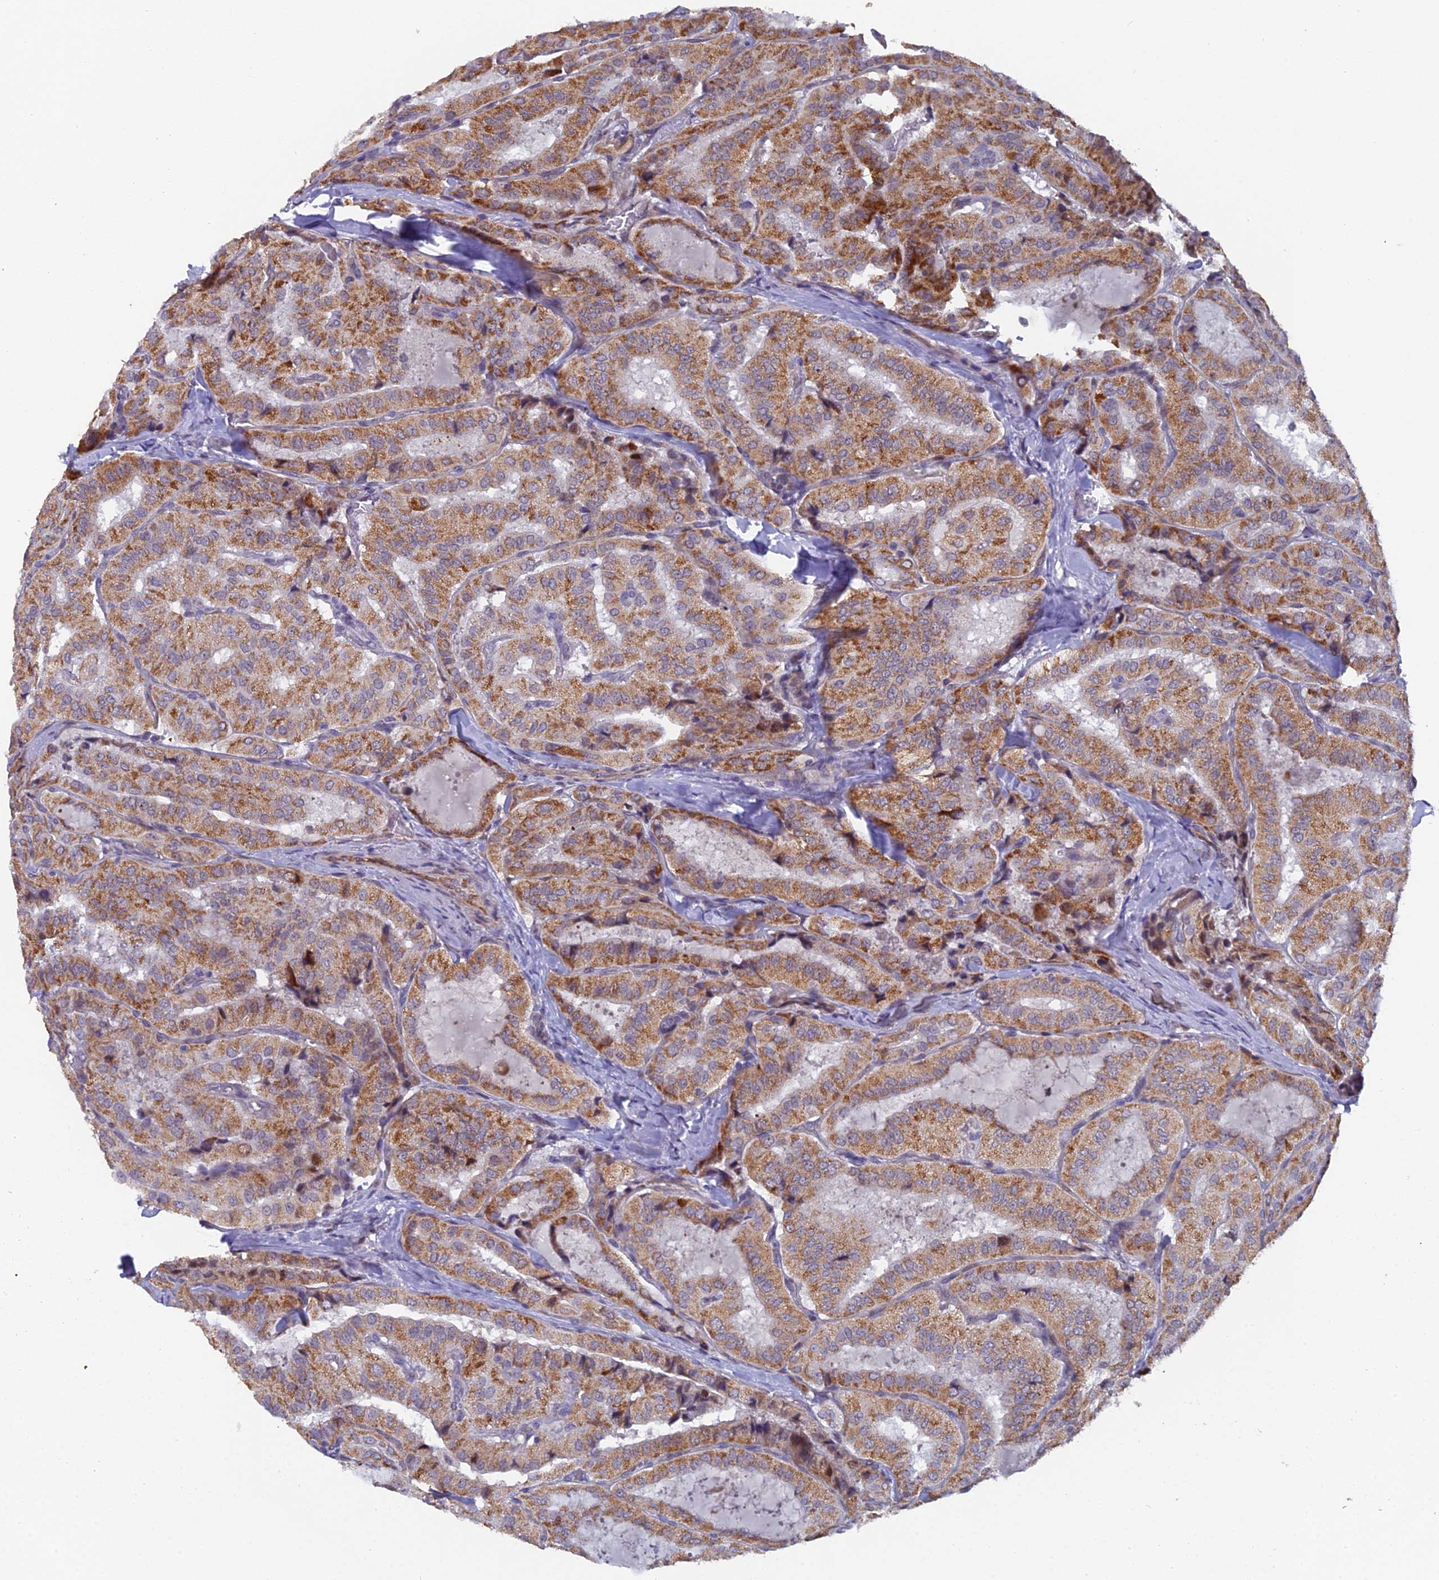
{"staining": {"intensity": "moderate", "quantity": ">75%", "location": "cytoplasmic/membranous"}, "tissue": "thyroid cancer", "cell_type": "Tumor cells", "image_type": "cancer", "snomed": [{"axis": "morphology", "description": "Normal tissue, NOS"}, {"axis": "morphology", "description": "Papillary adenocarcinoma, NOS"}, {"axis": "topography", "description": "Thyroid gland"}], "caption": "Papillary adenocarcinoma (thyroid) tissue exhibits moderate cytoplasmic/membranous positivity in about >75% of tumor cells", "gene": "XKR9", "patient": {"sex": "female", "age": 59}}